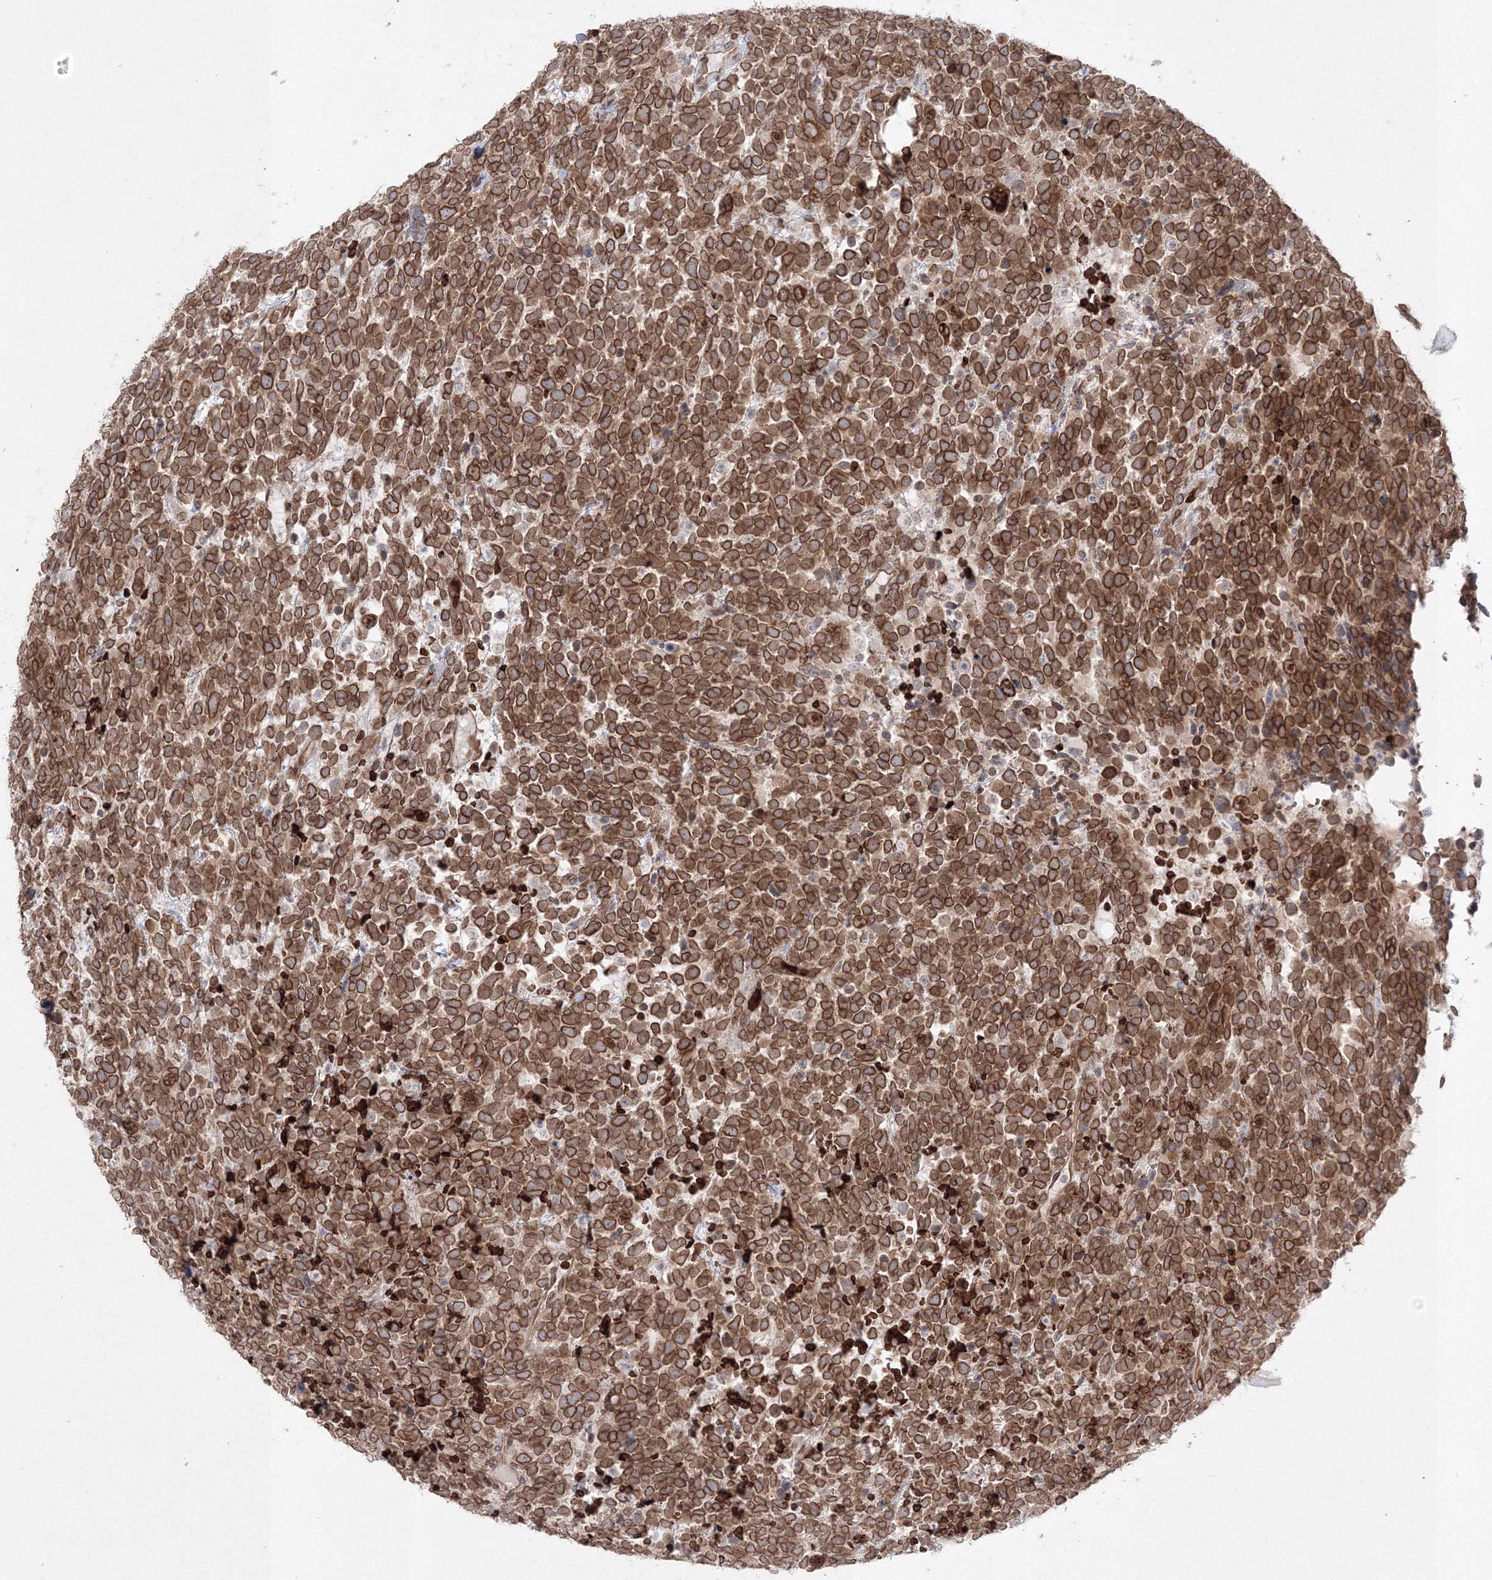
{"staining": {"intensity": "moderate", "quantity": ">75%", "location": "cytoplasmic/membranous,nuclear"}, "tissue": "urothelial cancer", "cell_type": "Tumor cells", "image_type": "cancer", "snomed": [{"axis": "morphology", "description": "Urothelial carcinoma, High grade"}, {"axis": "topography", "description": "Urinary bladder"}], "caption": "A medium amount of moderate cytoplasmic/membranous and nuclear staining is identified in about >75% of tumor cells in urothelial carcinoma (high-grade) tissue.", "gene": "DNAJB2", "patient": {"sex": "female", "age": 82}}